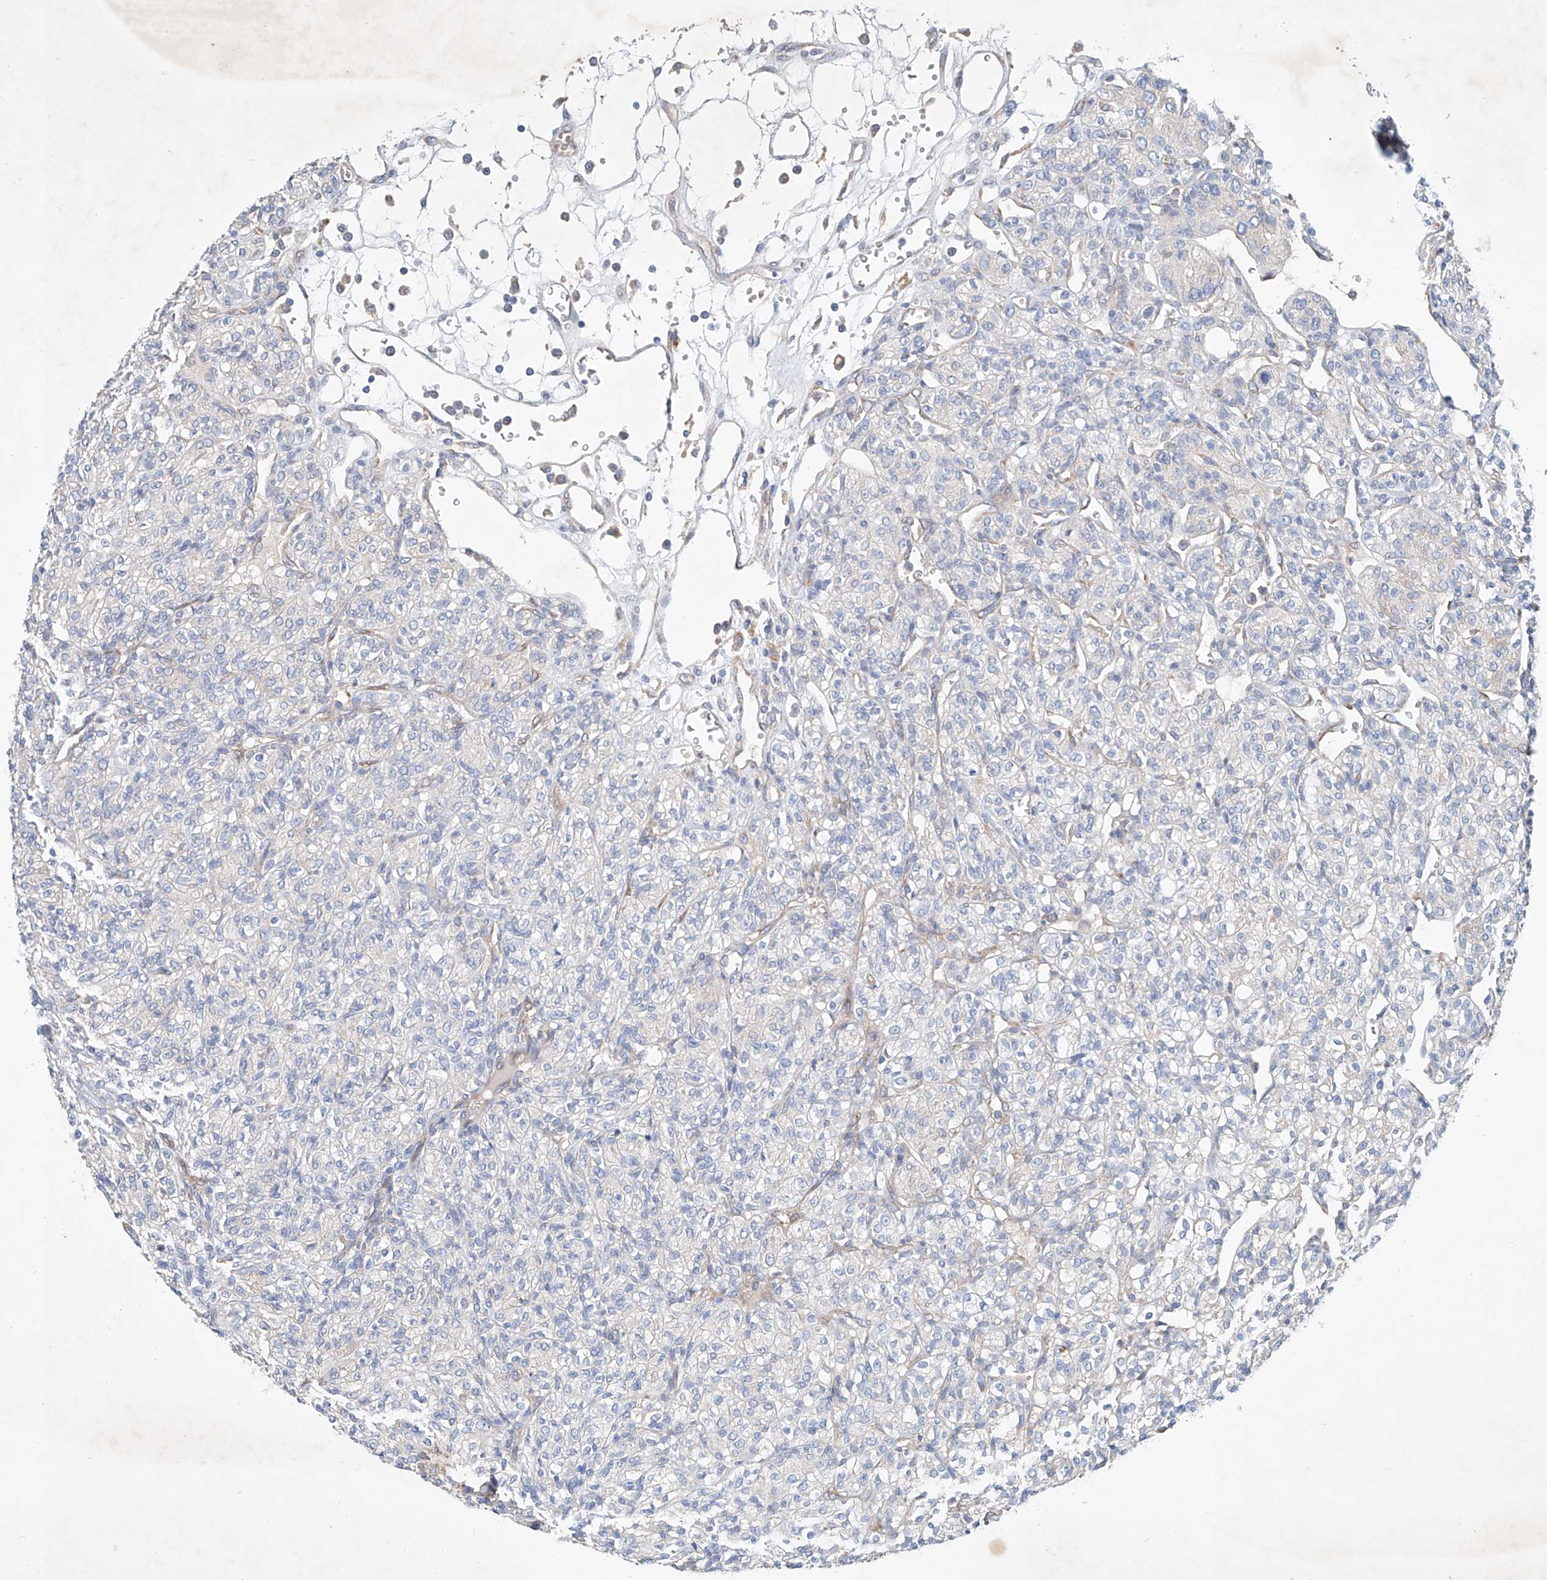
{"staining": {"intensity": "negative", "quantity": "none", "location": "none"}, "tissue": "renal cancer", "cell_type": "Tumor cells", "image_type": "cancer", "snomed": [{"axis": "morphology", "description": "Adenocarcinoma, NOS"}, {"axis": "topography", "description": "Kidney"}], "caption": "An immunohistochemistry micrograph of renal adenocarcinoma is shown. There is no staining in tumor cells of renal adenocarcinoma.", "gene": "FASTK", "patient": {"sex": "male", "age": 77}}